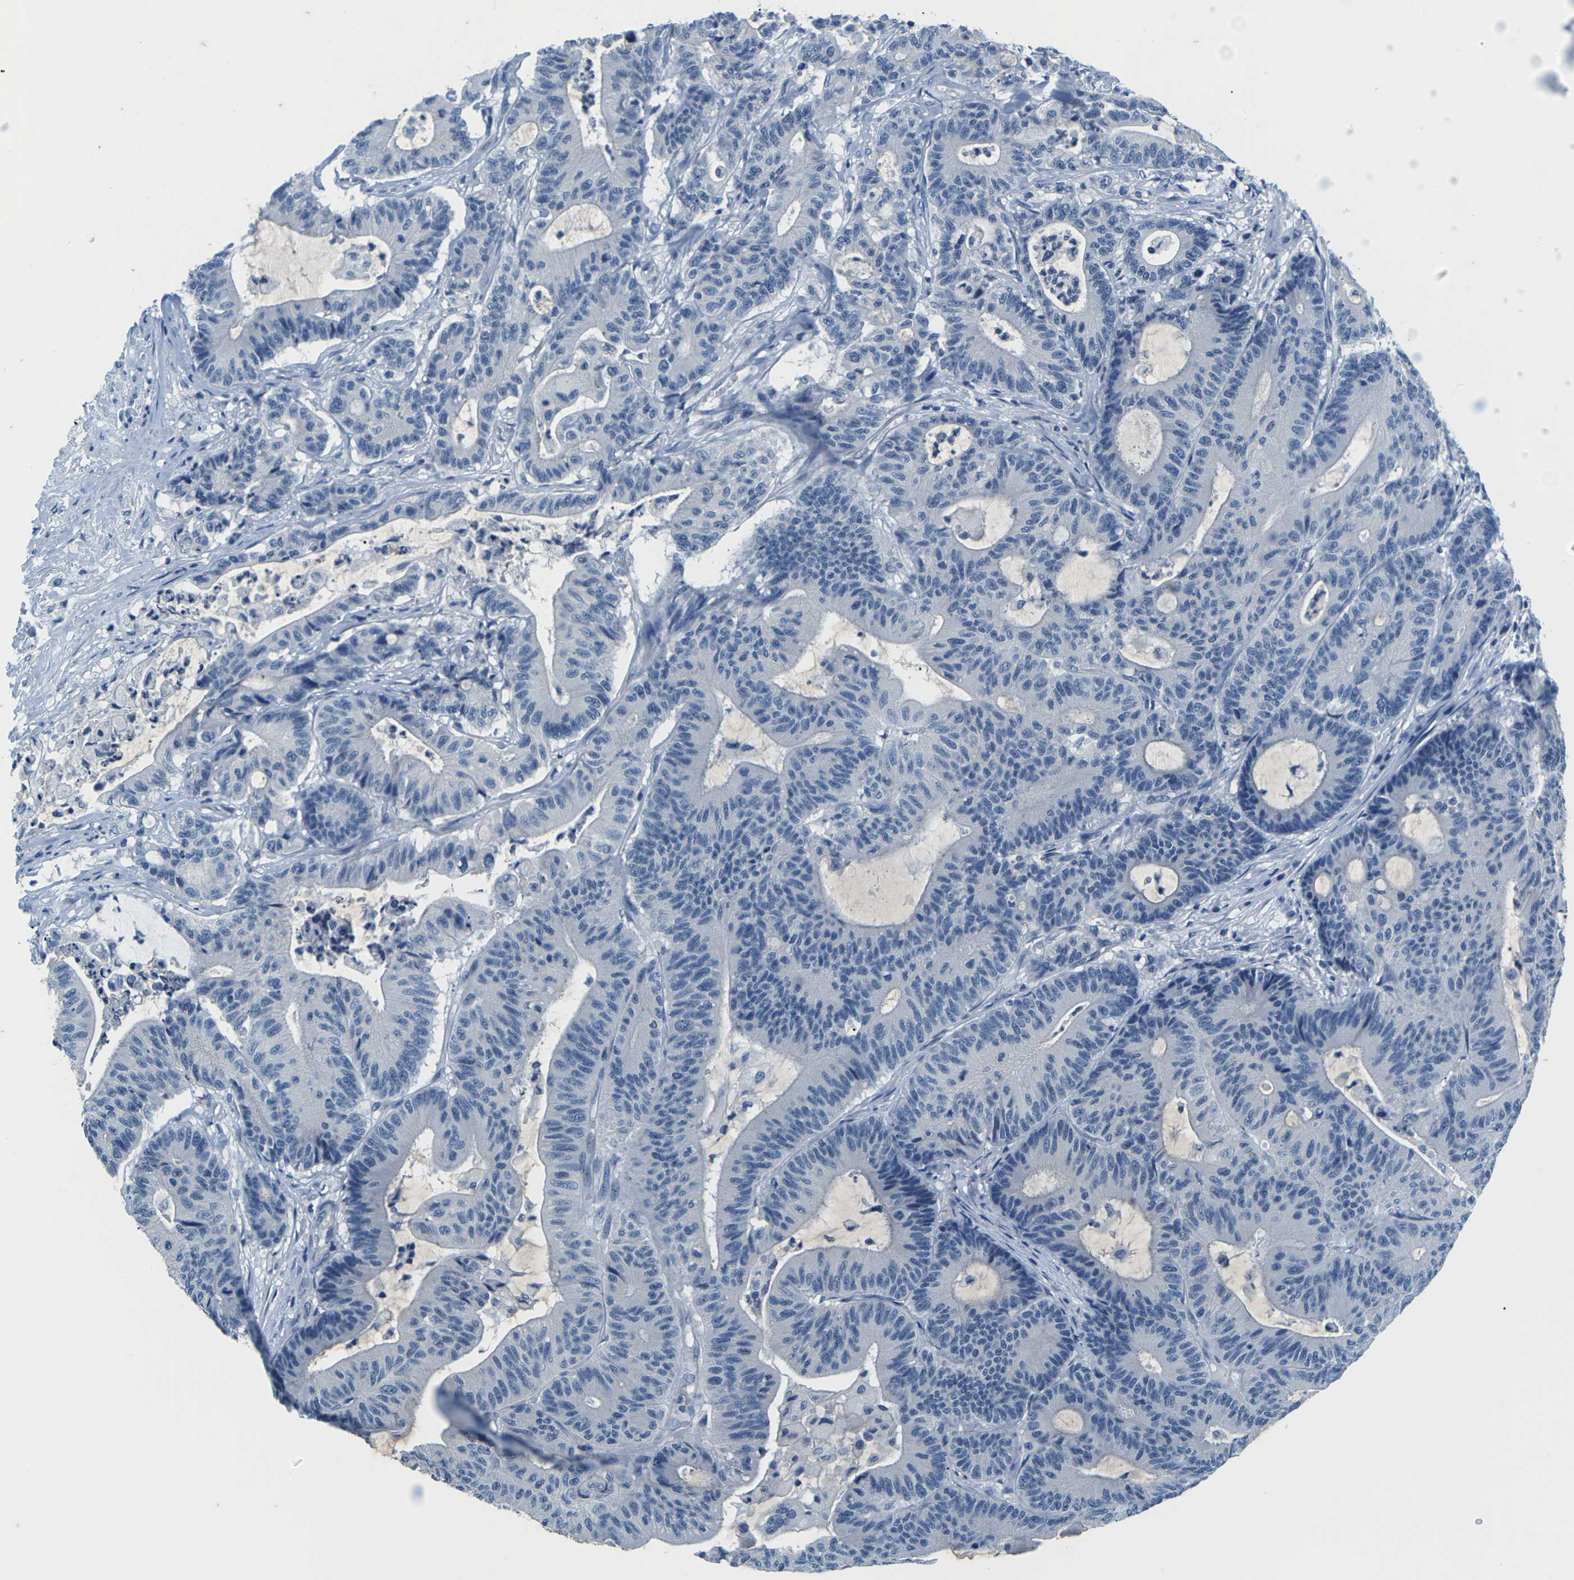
{"staining": {"intensity": "negative", "quantity": "none", "location": "none"}, "tissue": "colorectal cancer", "cell_type": "Tumor cells", "image_type": "cancer", "snomed": [{"axis": "morphology", "description": "Adenocarcinoma, NOS"}, {"axis": "topography", "description": "Colon"}], "caption": "Immunohistochemistry (IHC) micrograph of human adenocarcinoma (colorectal) stained for a protein (brown), which displays no staining in tumor cells.", "gene": "UMOD", "patient": {"sex": "female", "age": 84}}